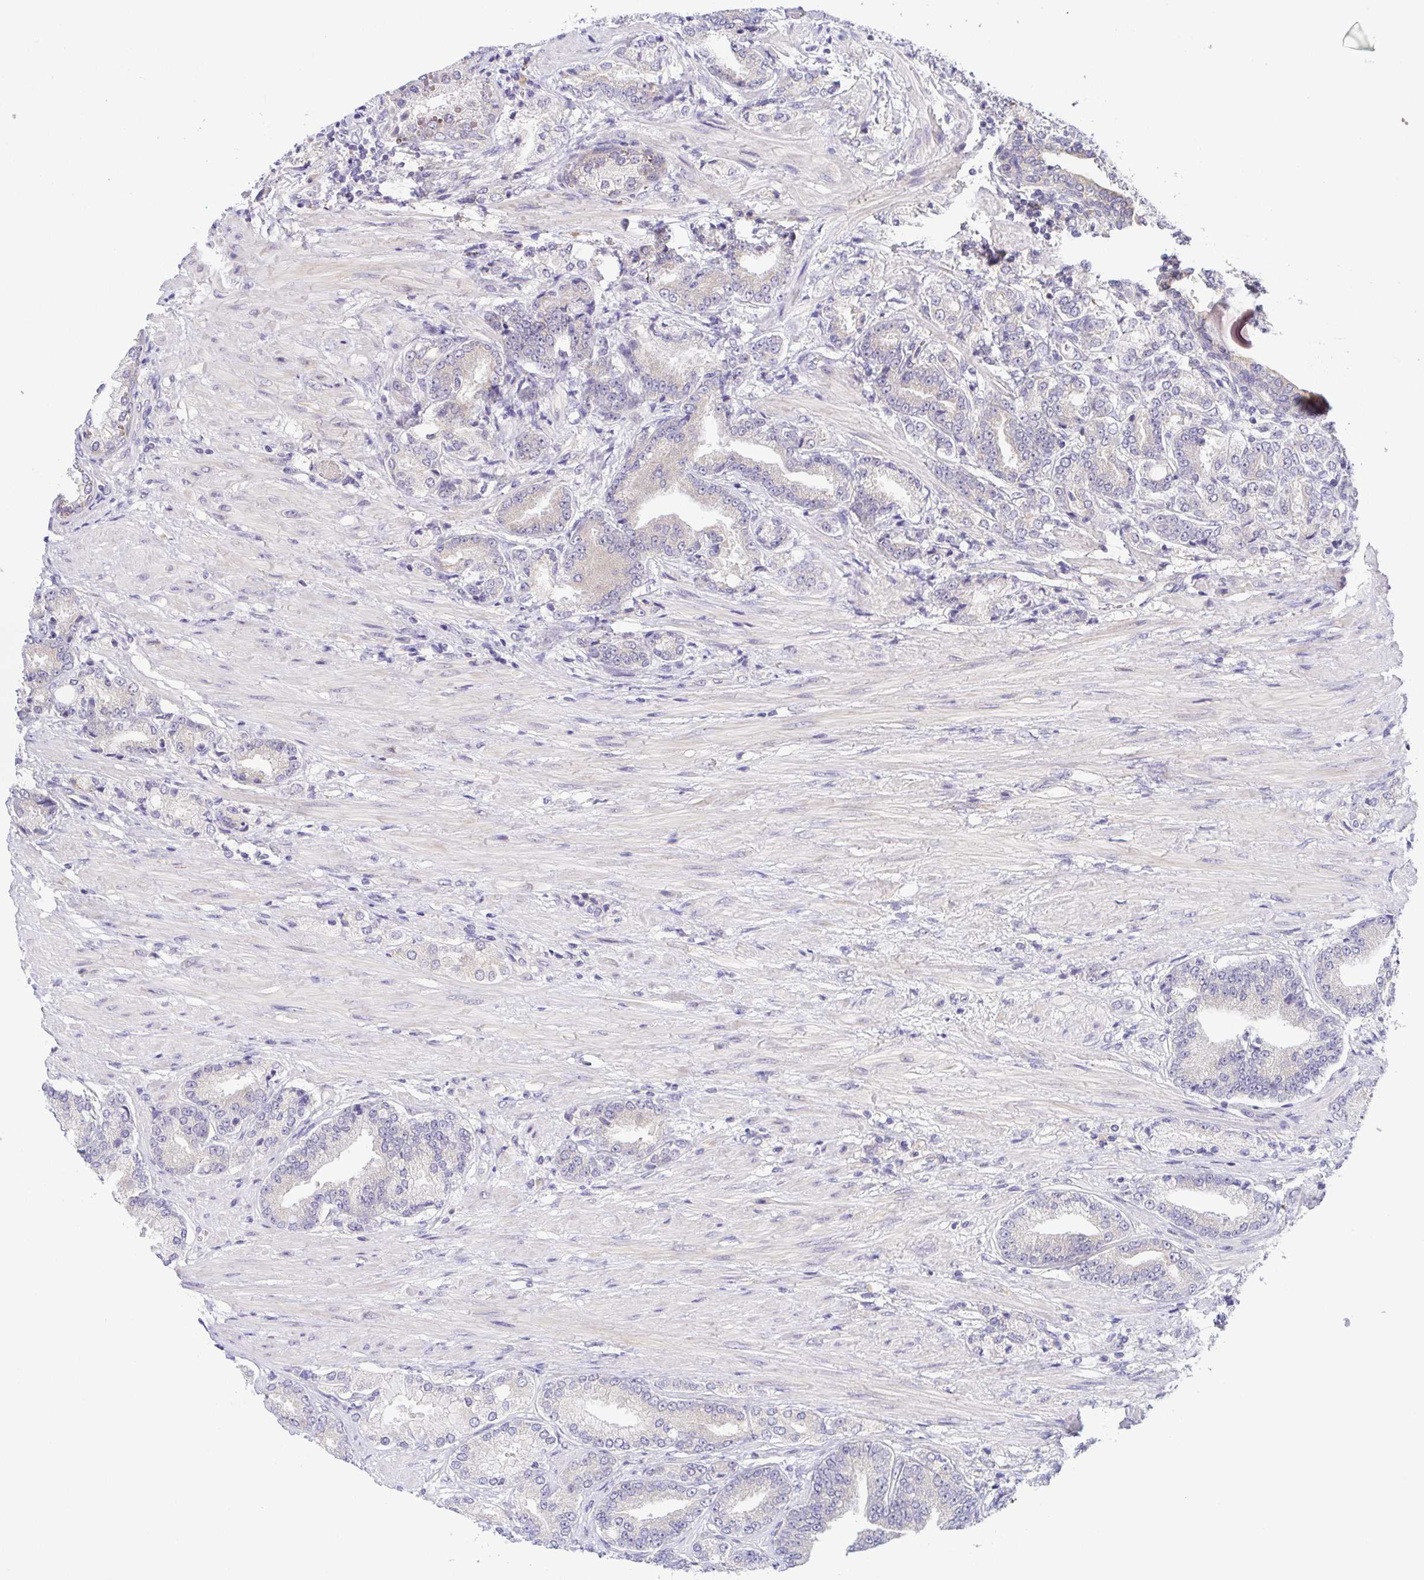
{"staining": {"intensity": "negative", "quantity": "none", "location": "none"}, "tissue": "prostate cancer", "cell_type": "Tumor cells", "image_type": "cancer", "snomed": [{"axis": "morphology", "description": "Adenocarcinoma, High grade"}, {"axis": "topography", "description": "Prostate and seminal vesicle, NOS"}], "caption": "Tumor cells show no significant staining in high-grade adenocarcinoma (prostate).", "gene": "BCL2L1", "patient": {"sex": "male", "age": 61}}